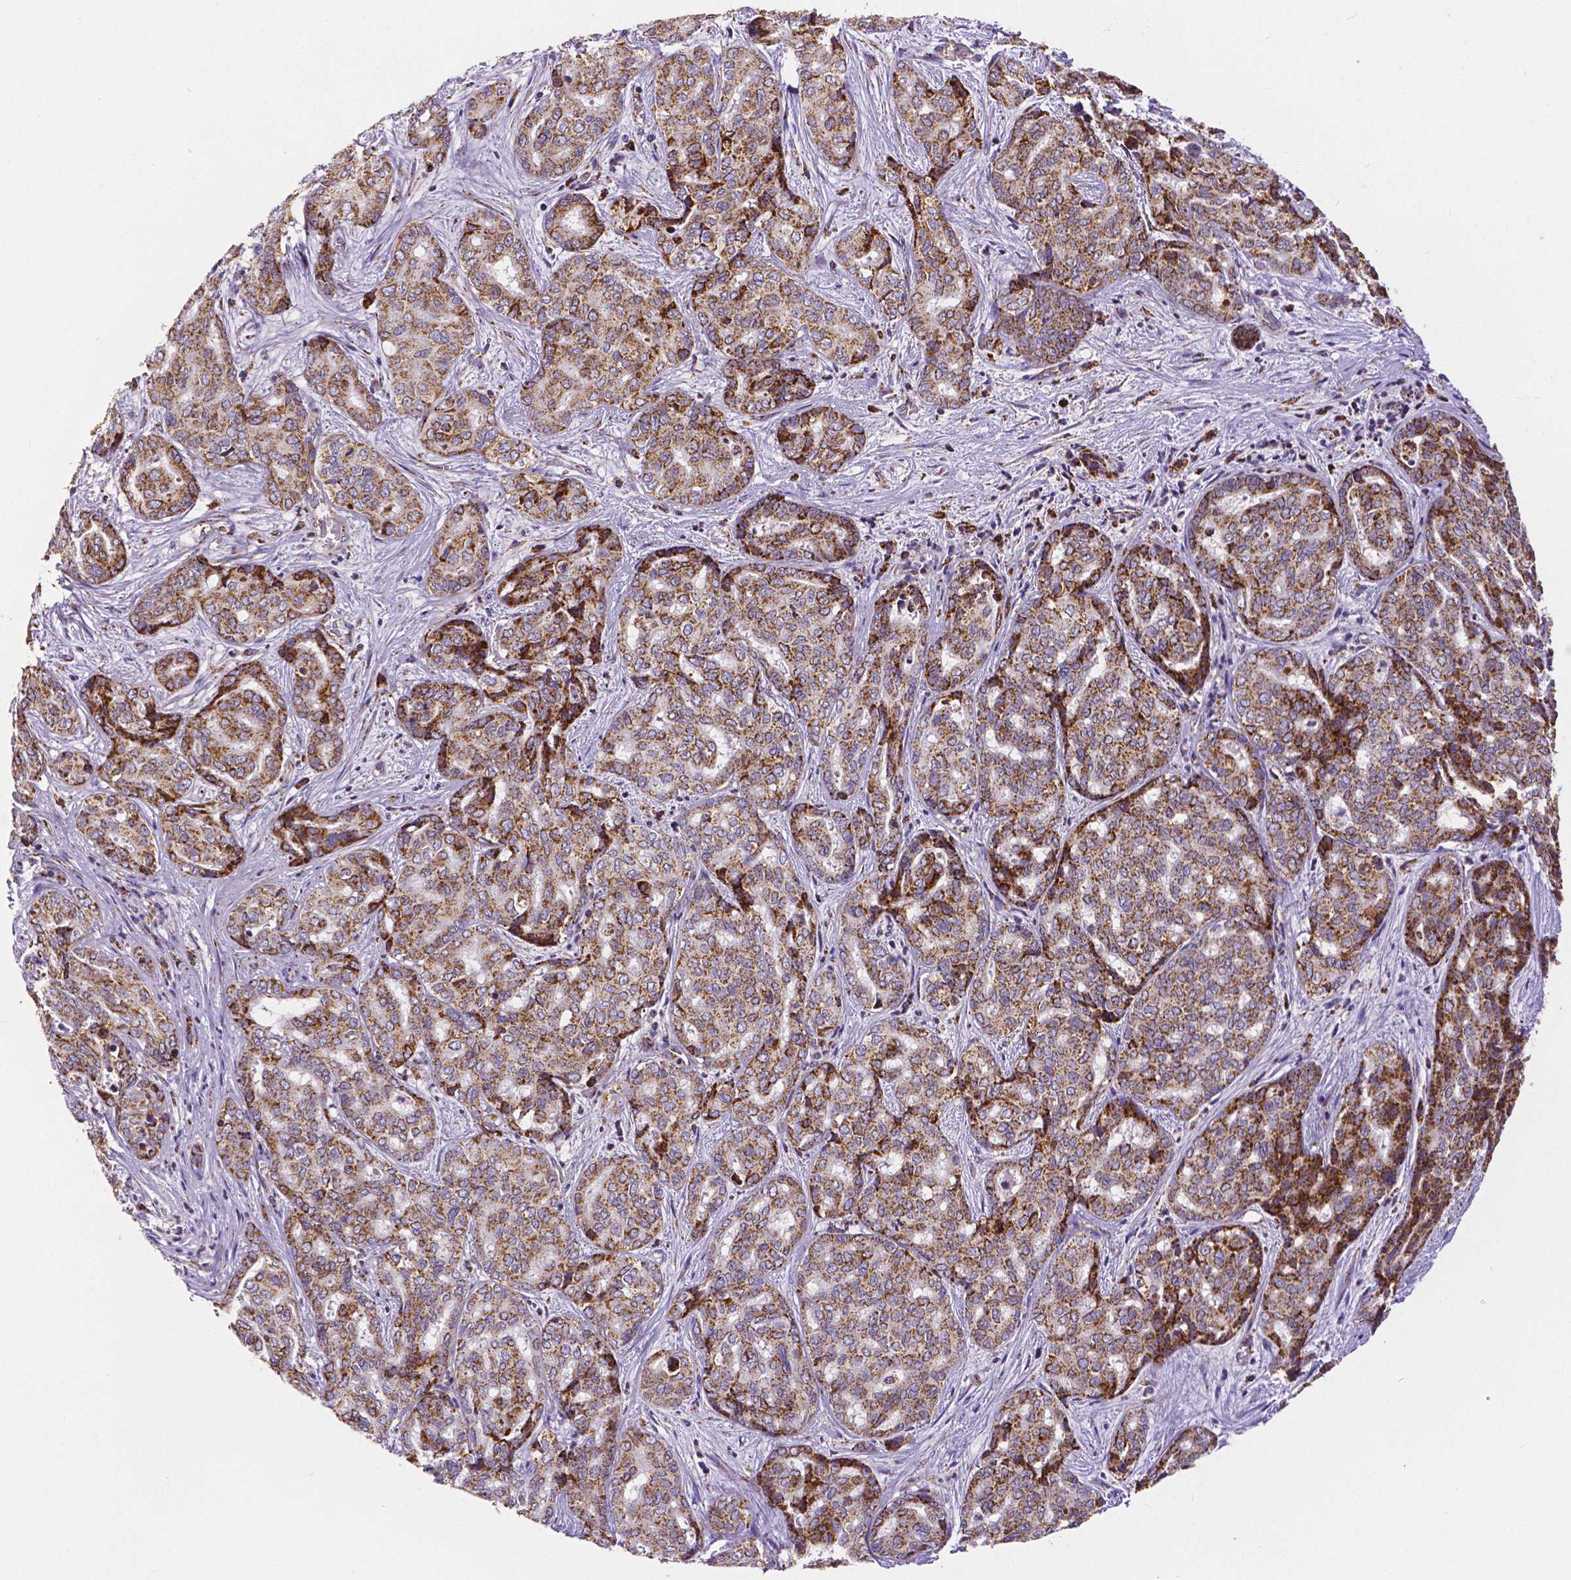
{"staining": {"intensity": "moderate", "quantity": ">75%", "location": "cytoplasmic/membranous"}, "tissue": "liver cancer", "cell_type": "Tumor cells", "image_type": "cancer", "snomed": [{"axis": "morphology", "description": "Cholangiocarcinoma"}, {"axis": "topography", "description": "Liver"}], "caption": "An image of liver cancer stained for a protein demonstrates moderate cytoplasmic/membranous brown staining in tumor cells. (Brightfield microscopy of DAB IHC at high magnification).", "gene": "MACC1", "patient": {"sex": "female", "age": 64}}